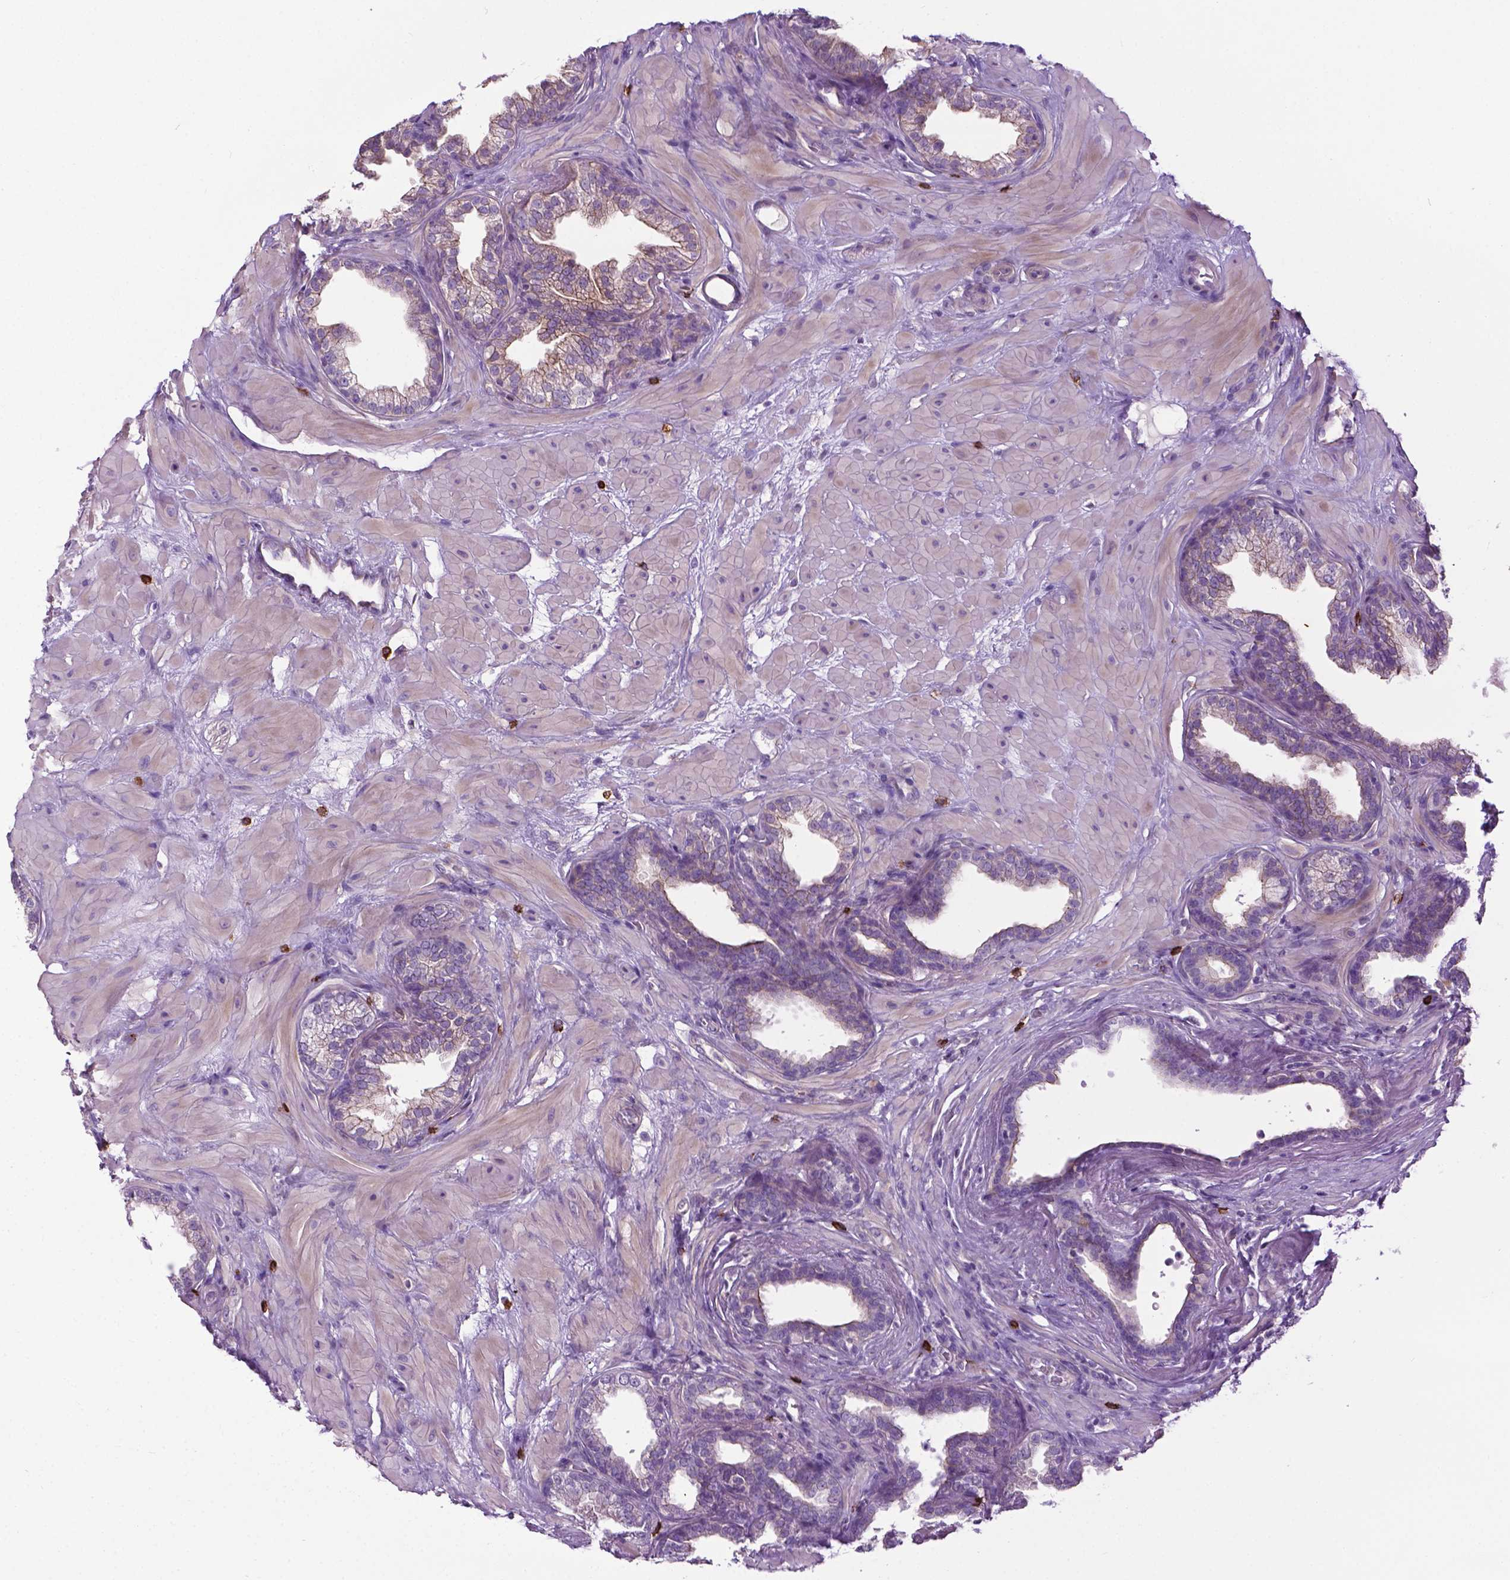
{"staining": {"intensity": "weak", "quantity": "<25%", "location": "cytoplasmic/membranous"}, "tissue": "prostate", "cell_type": "Glandular cells", "image_type": "normal", "snomed": [{"axis": "morphology", "description": "Normal tissue, NOS"}, {"axis": "topography", "description": "Prostate"}], "caption": "Prostate stained for a protein using IHC exhibits no expression glandular cells.", "gene": "SPECC1L", "patient": {"sex": "male", "age": 37}}